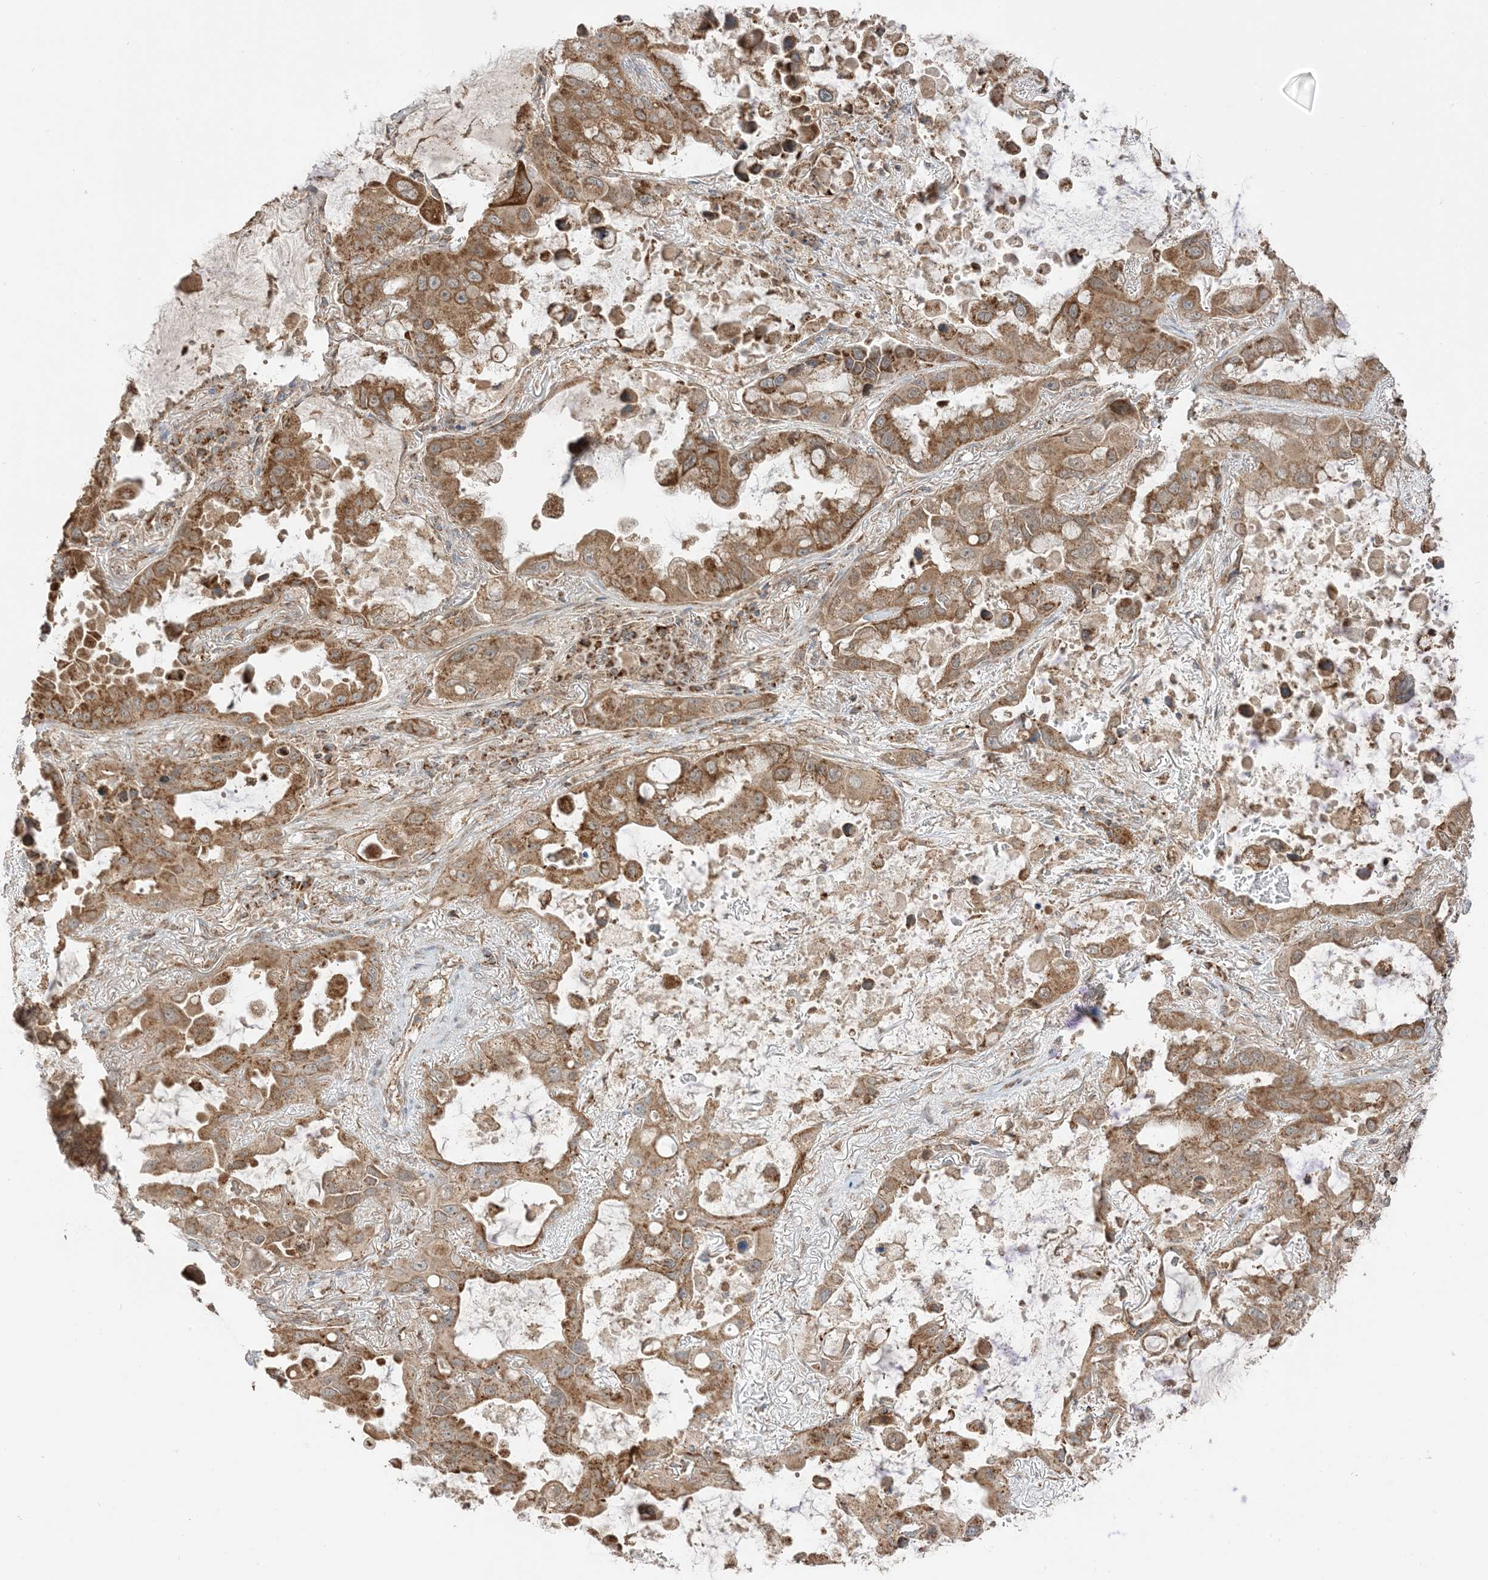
{"staining": {"intensity": "strong", "quantity": ">75%", "location": "cytoplasmic/membranous"}, "tissue": "lung cancer", "cell_type": "Tumor cells", "image_type": "cancer", "snomed": [{"axis": "morphology", "description": "Adenocarcinoma, NOS"}, {"axis": "topography", "description": "Lung"}], "caption": "Tumor cells exhibit strong cytoplasmic/membranous staining in approximately >75% of cells in lung cancer. (DAB IHC with brightfield microscopy, high magnification).", "gene": "N4BP3", "patient": {"sex": "male", "age": 64}}